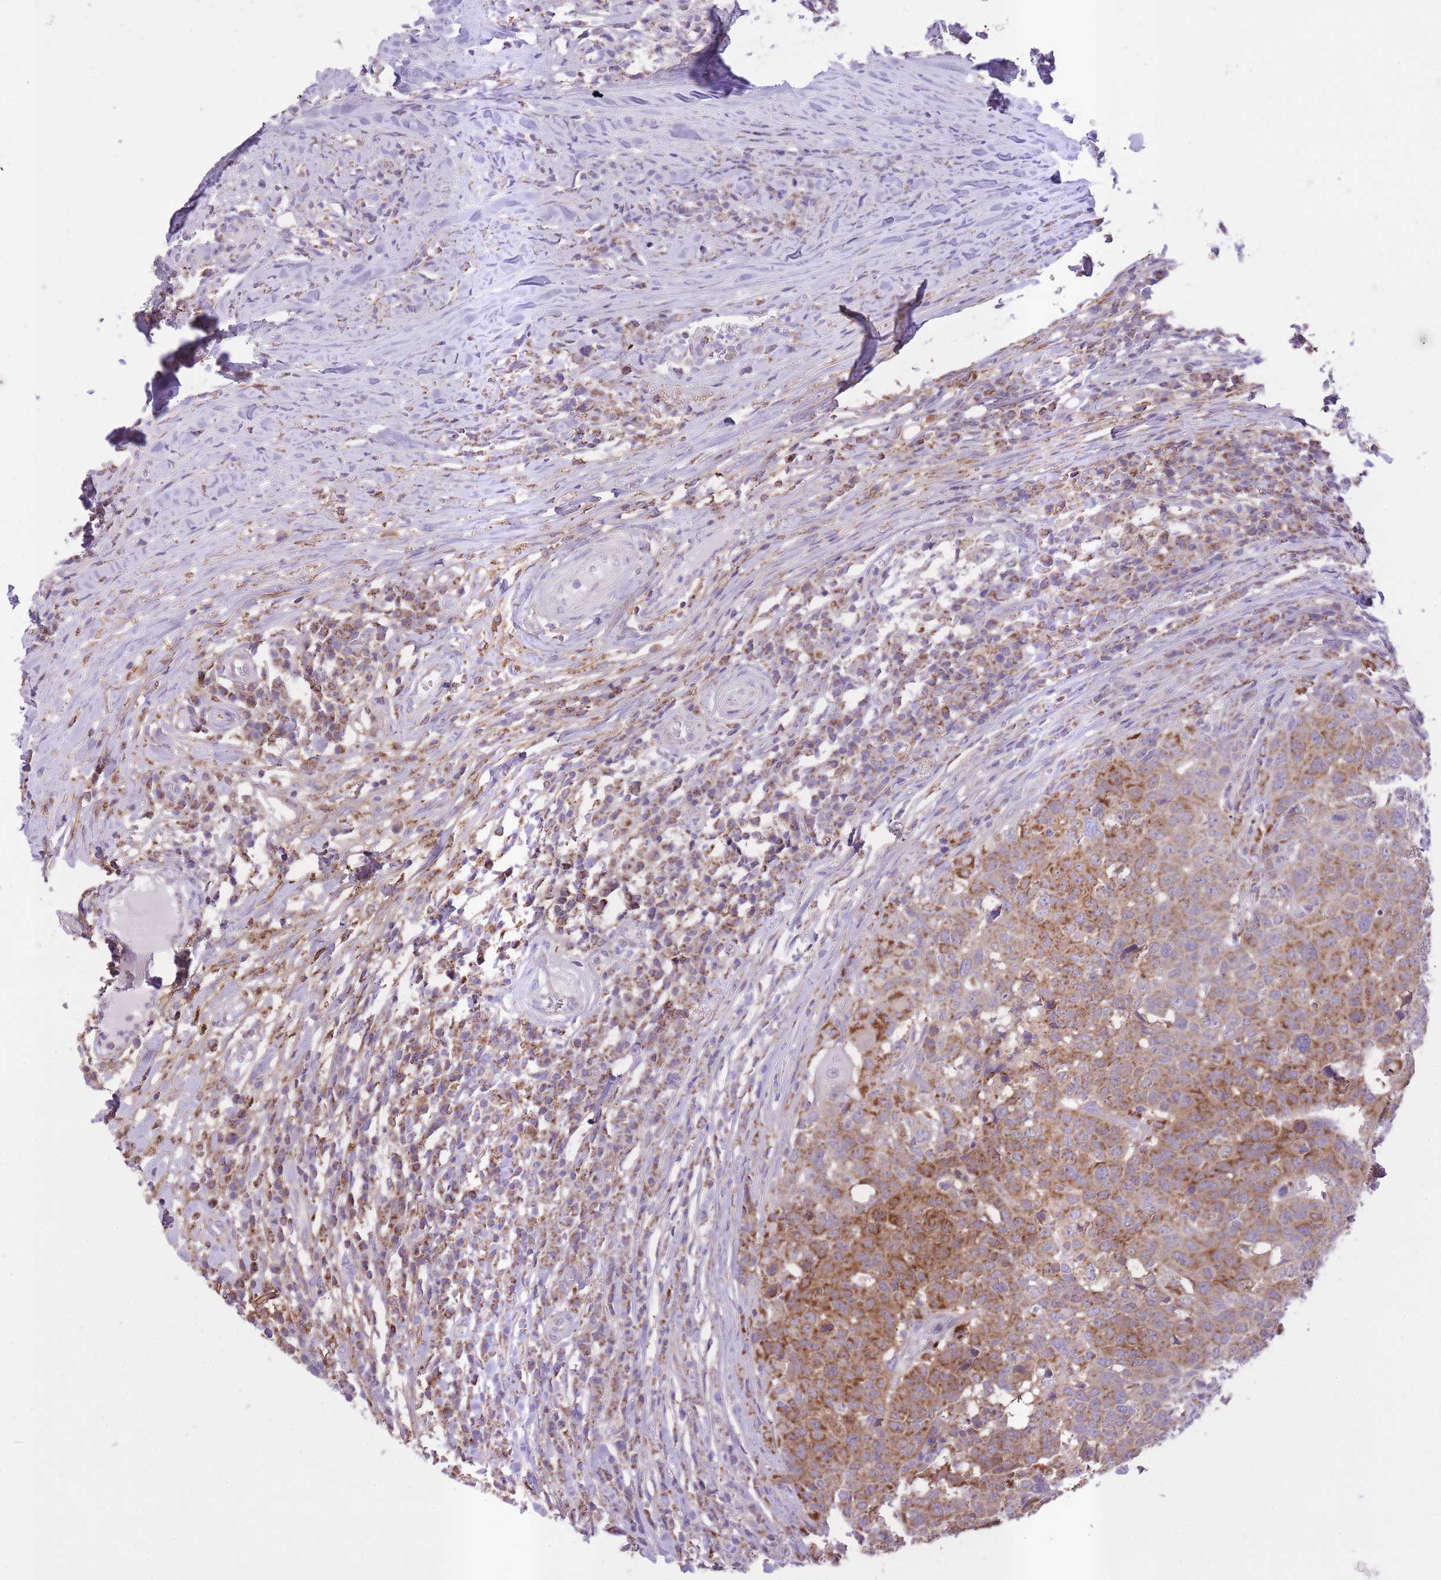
{"staining": {"intensity": "moderate", "quantity": ">75%", "location": "cytoplasmic/membranous"}, "tissue": "head and neck cancer", "cell_type": "Tumor cells", "image_type": "cancer", "snomed": [{"axis": "morphology", "description": "Normal tissue, NOS"}, {"axis": "morphology", "description": "Squamous cell carcinoma, NOS"}, {"axis": "topography", "description": "Skeletal muscle"}, {"axis": "topography", "description": "Vascular tissue"}, {"axis": "topography", "description": "Peripheral nerve tissue"}, {"axis": "topography", "description": "Head-Neck"}], "caption": "Human head and neck cancer (squamous cell carcinoma) stained with a protein marker shows moderate staining in tumor cells.", "gene": "ST3GAL3", "patient": {"sex": "male", "age": 66}}